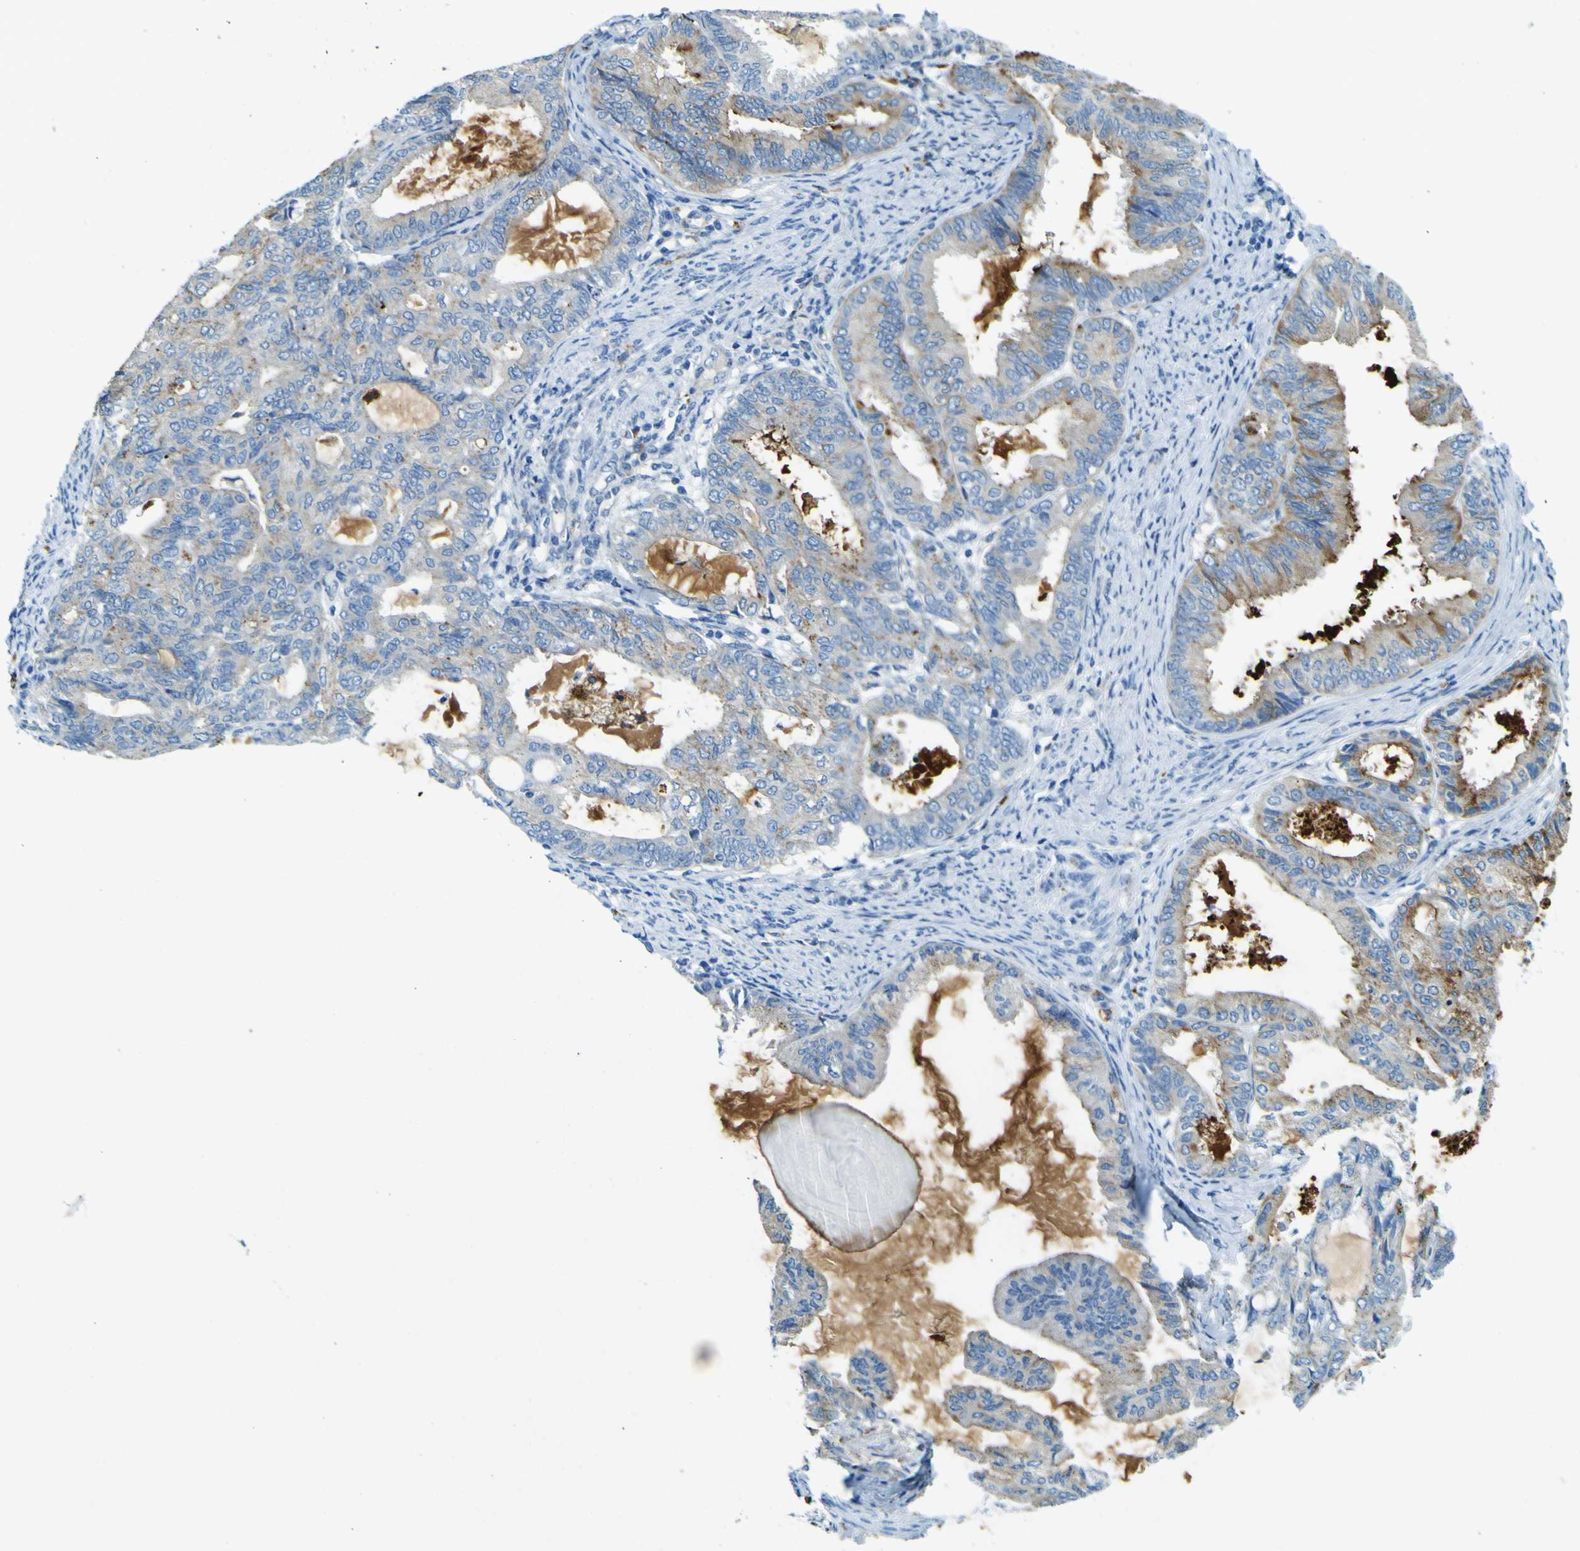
{"staining": {"intensity": "weak", "quantity": ">75%", "location": "cytoplasmic/membranous"}, "tissue": "endometrial cancer", "cell_type": "Tumor cells", "image_type": "cancer", "snomed": [{"axis": "morphology", "description": "Adenocarcinoma, NOS"}, {"axis": "topography", "description": "Endometrium"}], "caption": "Protein expression analysis of endometrial adenocarcinoma displays weak cytoplasmic/membranous staining in approximately >75% of tumor cells.", "gene": "PDE9A", "patient": {"sex": "female", "age": 86}}